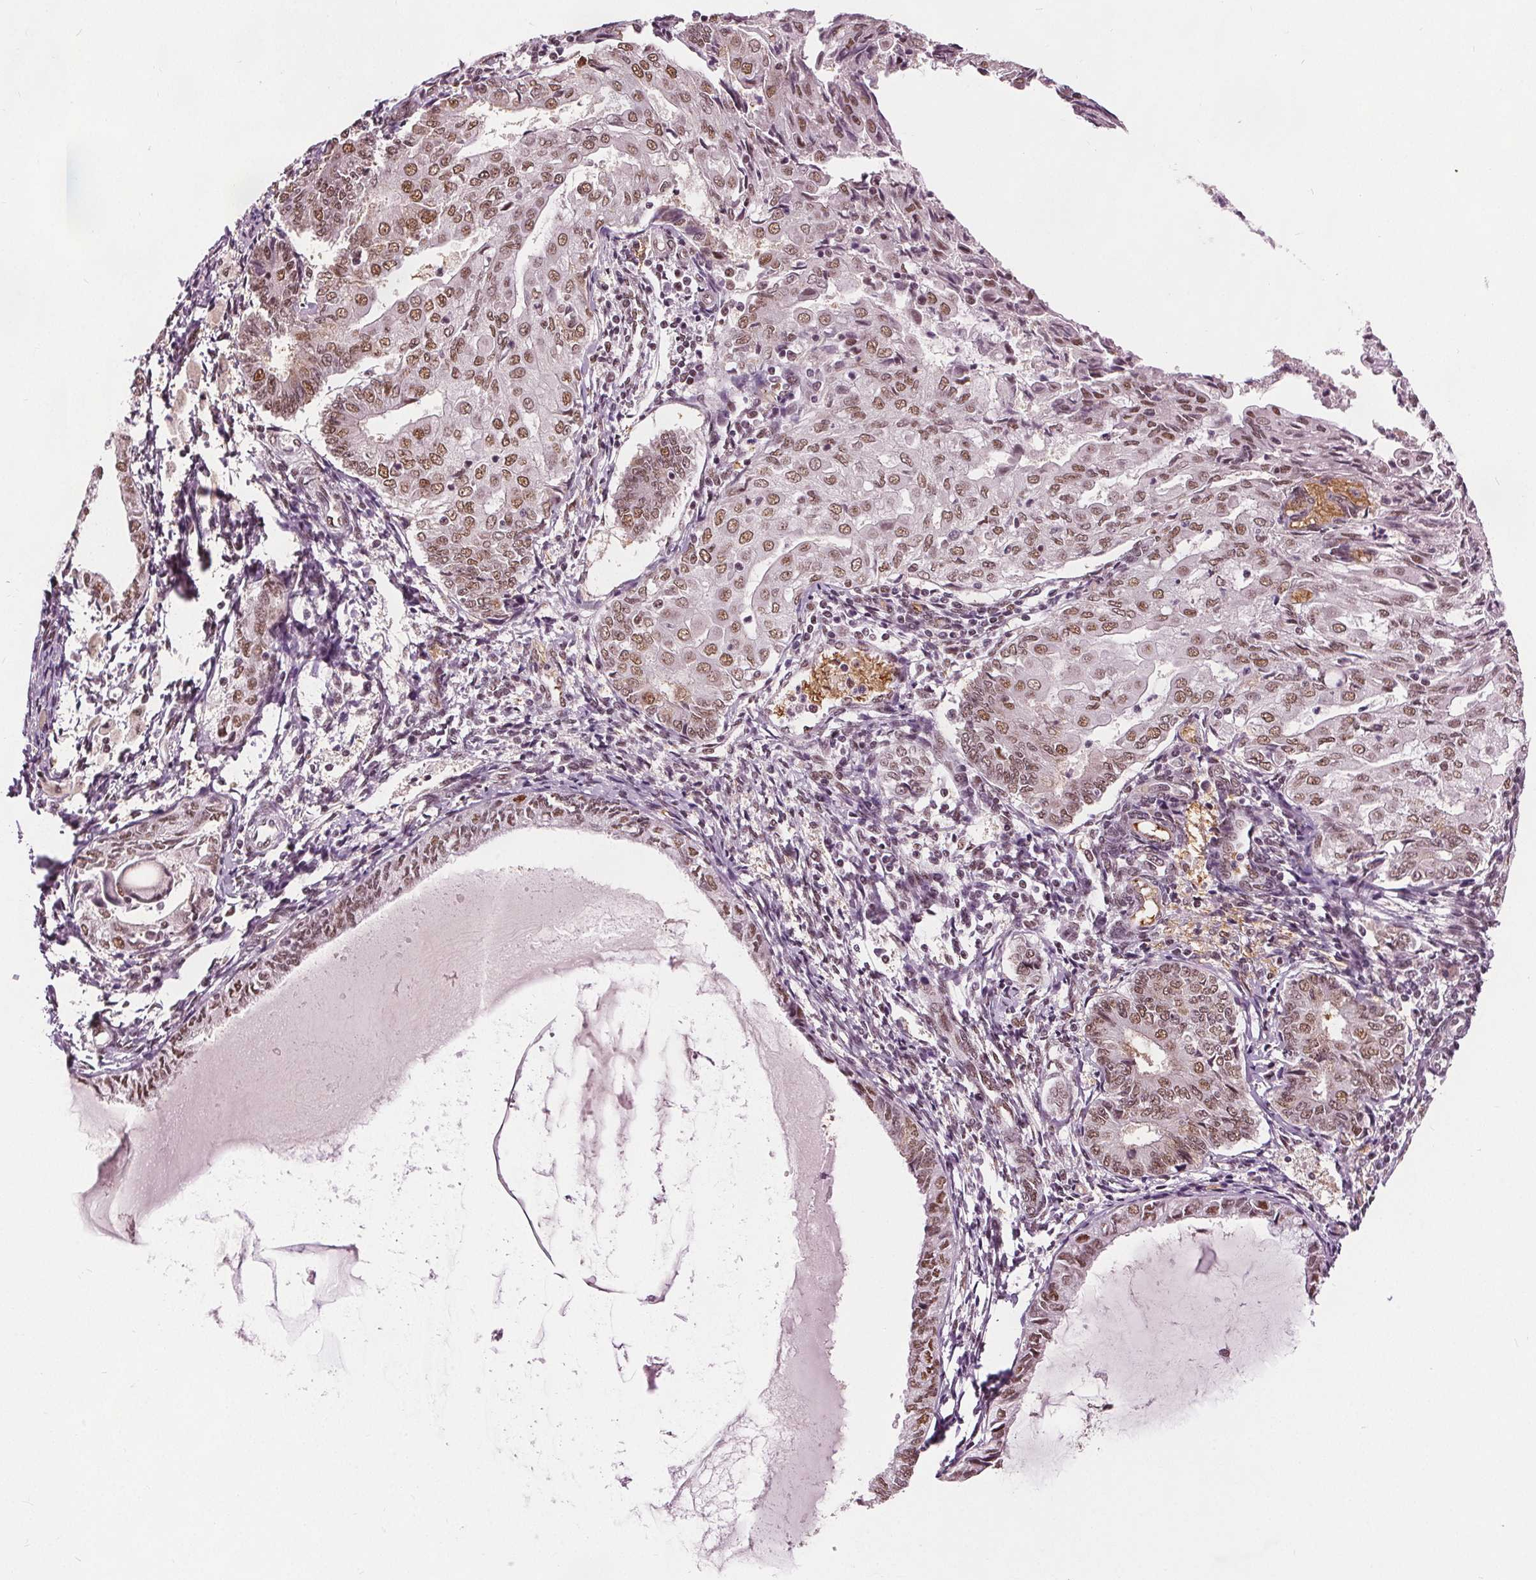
{"staining": {"intensity": "moderate", "quantity": ">75%", "location": "nuclear"}, "tissue": "endometrial cancer", "cell_type": "Tumor cells", "image_type": "cancer", "snomed": [{"axis": "morphology", "description": "Adenocarcinoma, NOS"}, {"axis": "topography", "description": "Endometrium"}], "caption": "This is an image of immunohistochemistry staining of endometrial cancer, which shows moderate staining in the nuclear of tumor cells.", "gene": "IWS1", "patient": {"sex": "female", "age": 68}}